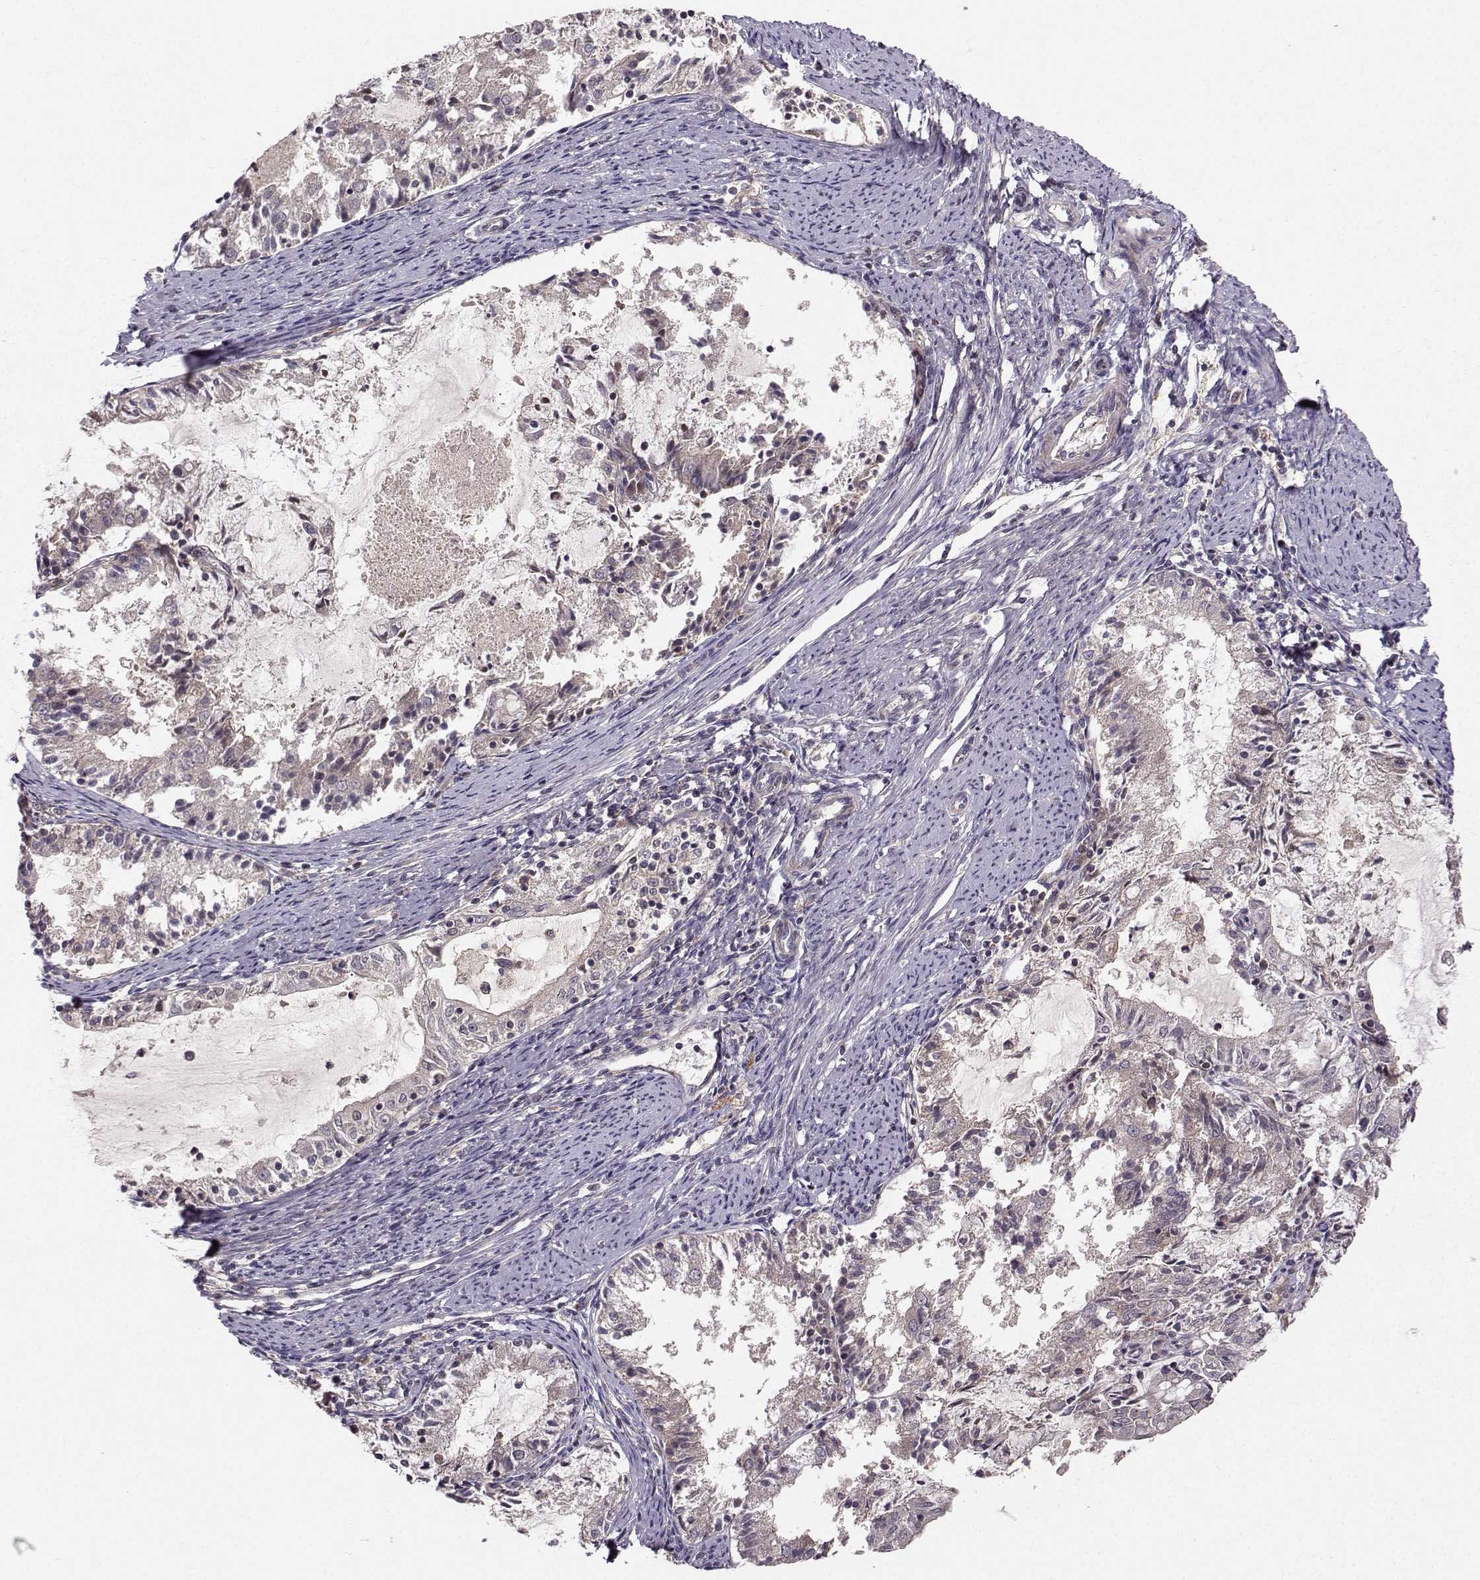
{"staining": {"intensity": "negative", "quantity": "none", "location": "none"}, "tissue": "endometrial cancer", "cell_type": "Tumor cells", "image_type": "cancer", "snomed": [{"axis": "morphology", "description": "Adenocarcinoma, NOS"}, {"axis": "topography", "description": "Endometrium"}], "caption": "The photomicrograph demonstrates no staining of tumor cells in endometrial cancer (adenocarcinoma).", "gene": "WNT6", "patient": {"sex": "female", "age": 57}}